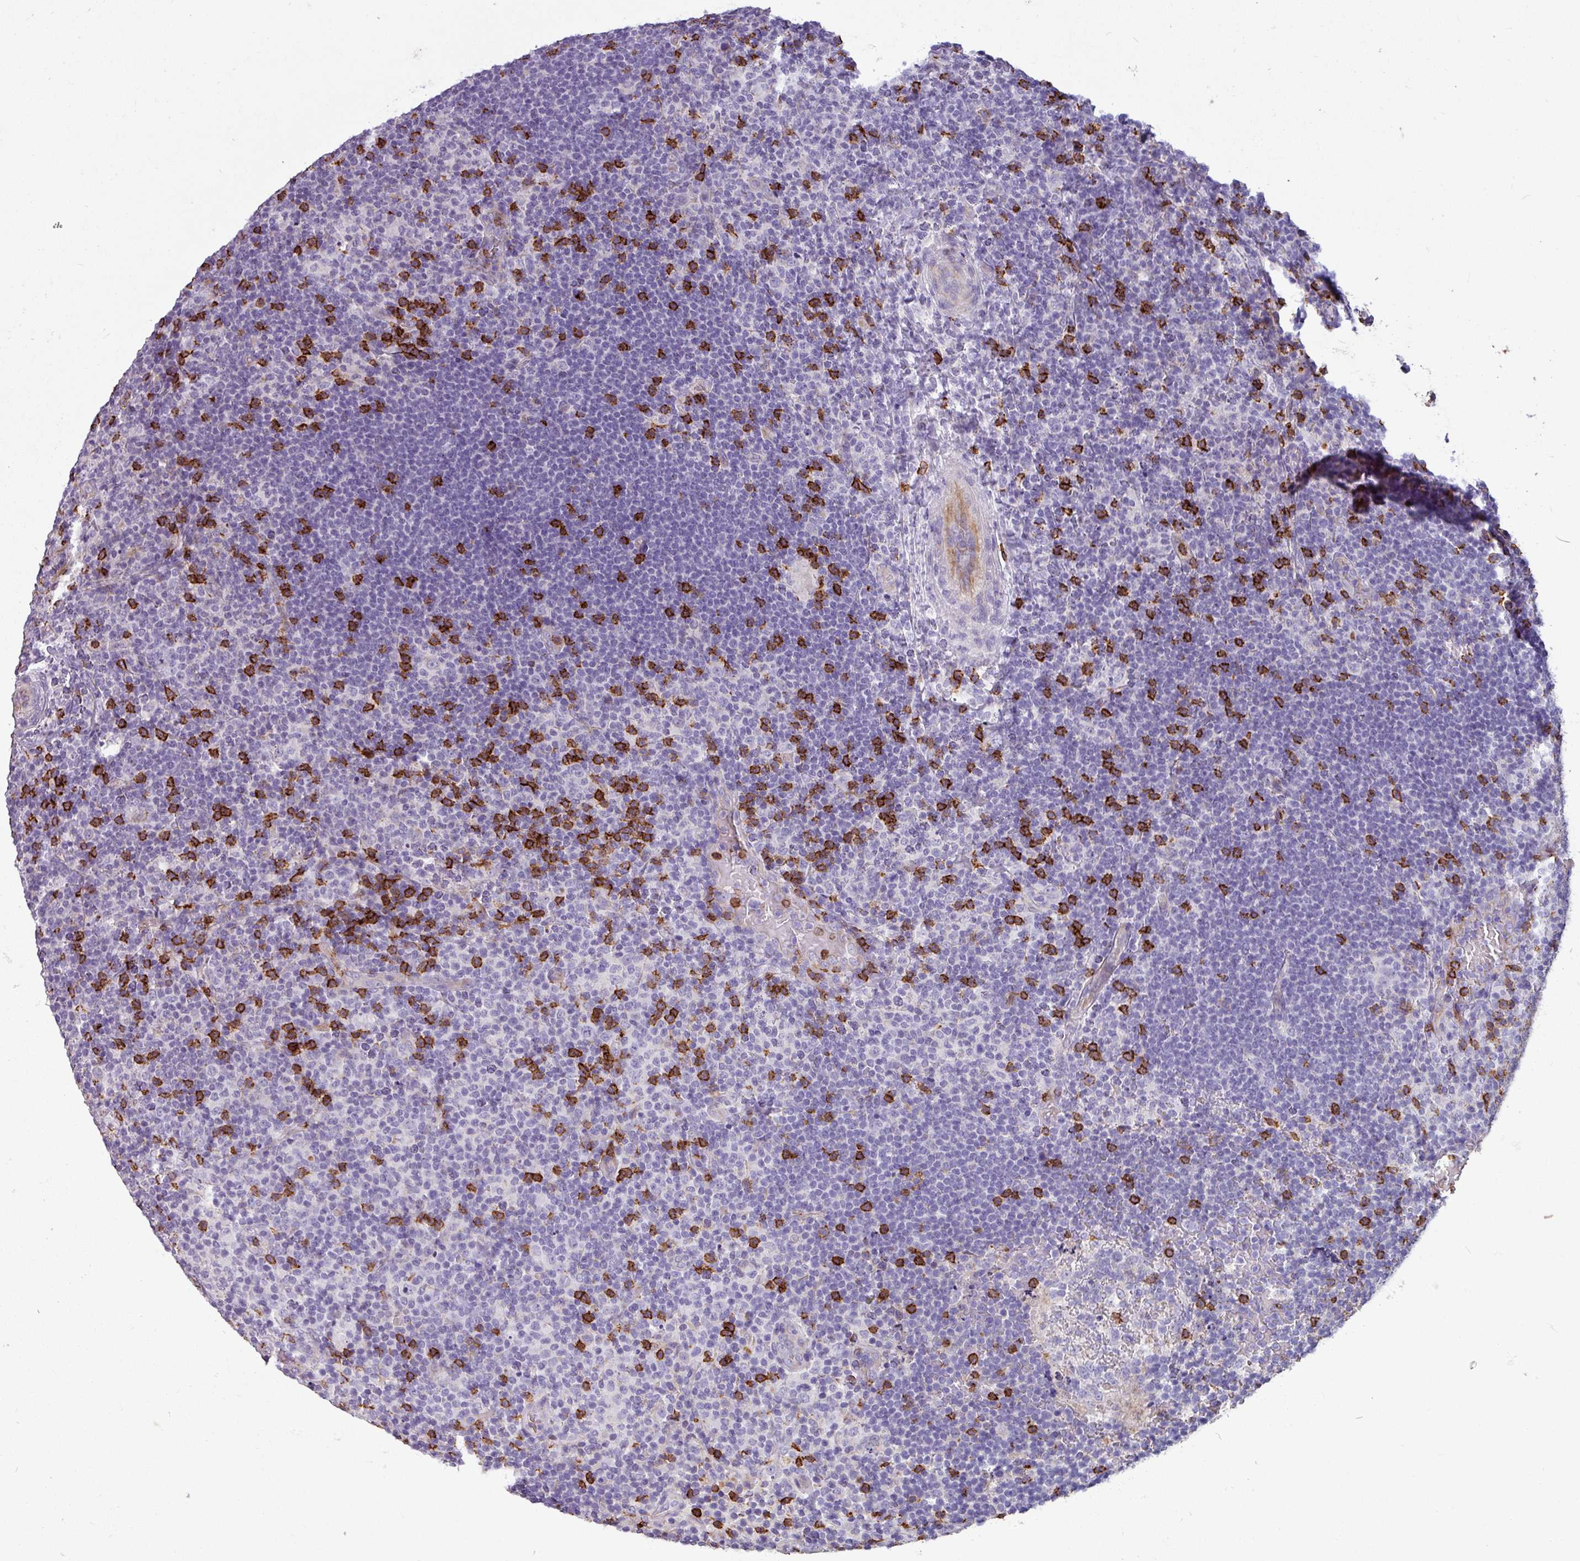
{"staining": {"intensity": "negative", "quantity": "none", "location": "none"}, "tissue": "lymphoma", "cell_type": "Tumor cells", "image_type": "cancer", "snomed": [{"axis": "morphology", "description": "Hodgkin's disease, NOS"}, {"axis": "topography", "description": "Lymph node"}], "caption": "High magnification brightfield microscopy of lymphoma stained with DAB (brown) and counterstained with hematoxylin (blue): tumor cells show no significant staining.", "gene": "CD8A", "patient": {"sex": "female", "age": 57}}